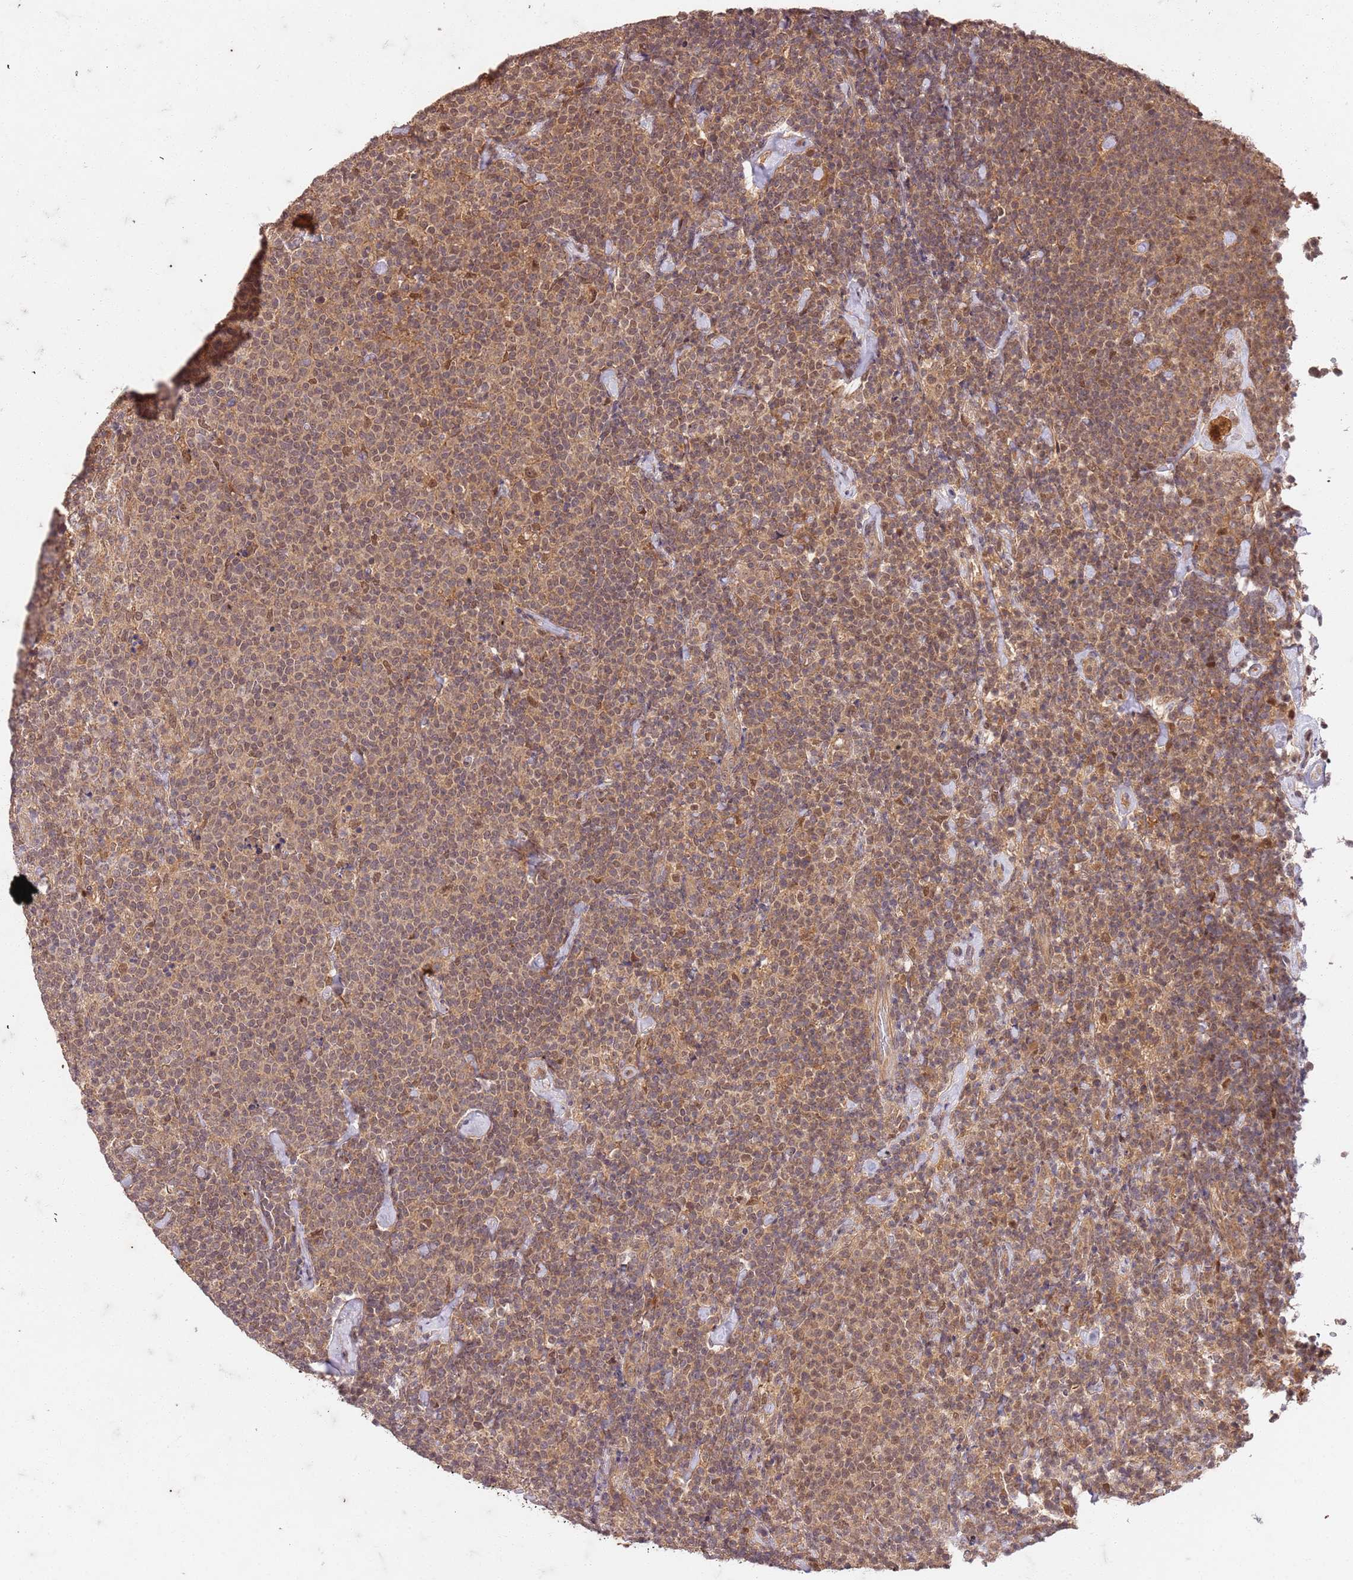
{"staining": {"intensity": "moderate", "quantity": "25%-75%", "location": "nuclear"}, "tissue": "lymphoma", "cell_type": "Tumor cells", "image_type": "cancer", "snomed": [{"axis": "morphology", "description": "Malignant lymphoma, non-Hodgkin's type, High grade"}, {"axis": "topography", "description": "Lymph node"}], "caption": "The image demonstrates staining of lymphoma, revealing moderate nuclear protein positivity (brown color) within tumor cells. The staining was performed using DAB (3,3'-diaminobenzidine) to visualize the protein expression in brown, while the nuclei were stained in blue with hematoxylin (Magnification: 20x).", "gene": "UBE3A", "patient": {"sex": "male", "age": 61}}